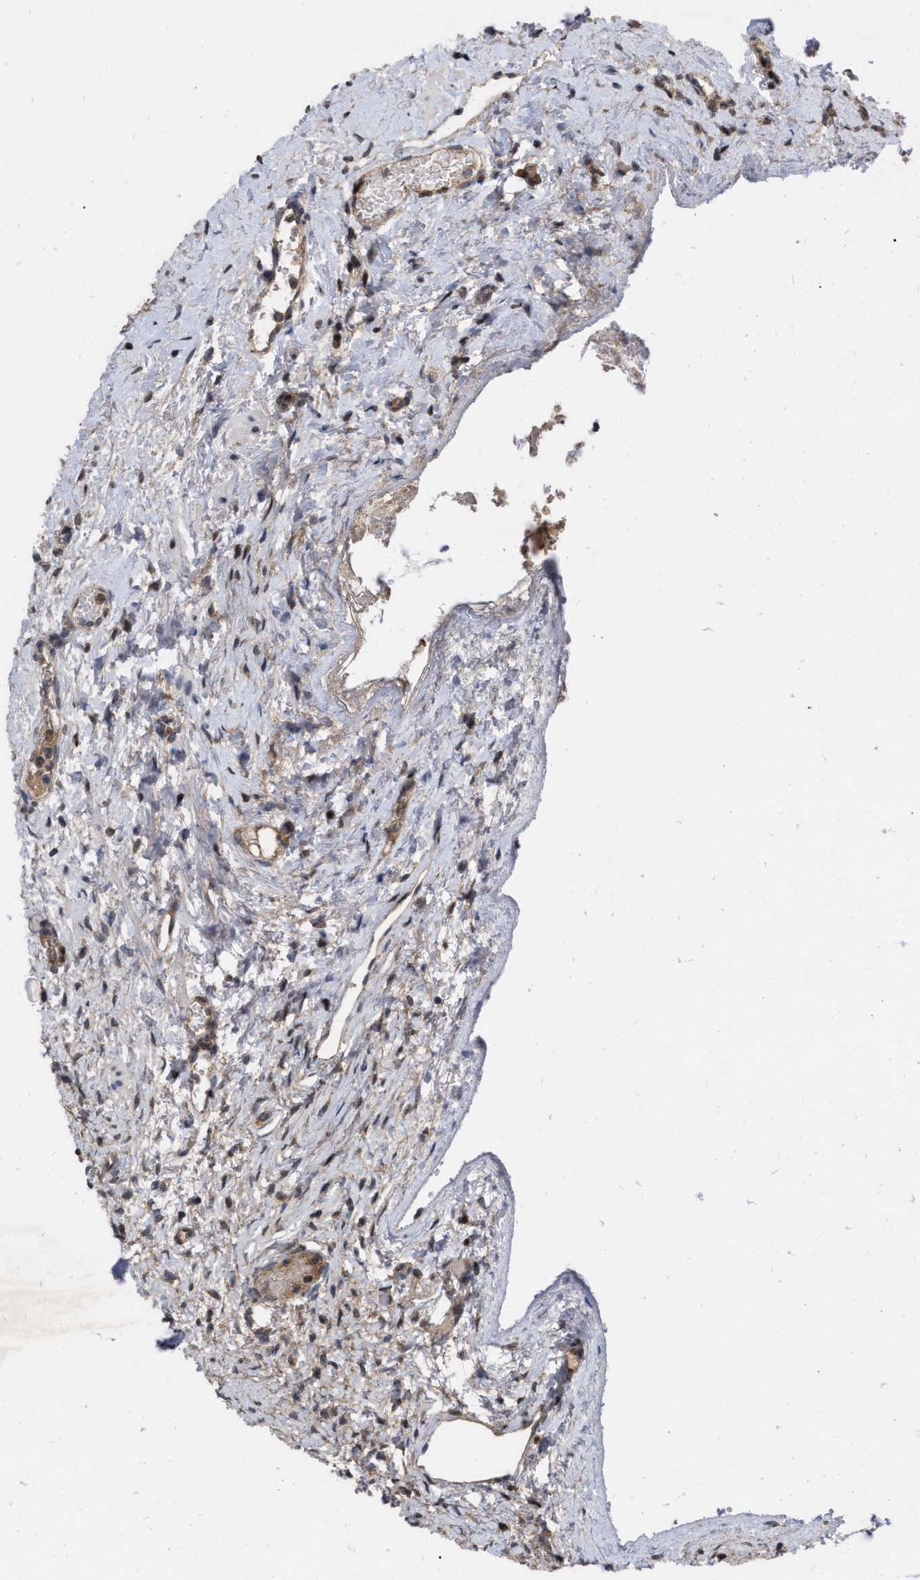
{"staining": {"intensity": "strong", "quantity": ">75%", "location": "cytoplasmic/membranous,nuclear"}, "tissue": "ovary", "cell_type": "Follicle cells", "image_type": "normal", "snomed": [{"axis": "morphology", "description": "Normal tissue, NOS"}, {"axis": "topography", "description": "Ovary"}], "caption": "Strong cytoplasmic/membranous,nuclear positivity is identified in approximately >75% of follicle cells in normal ovary.", "gene": "MDM4", "patient": {"sex": "female", "age": 33}}